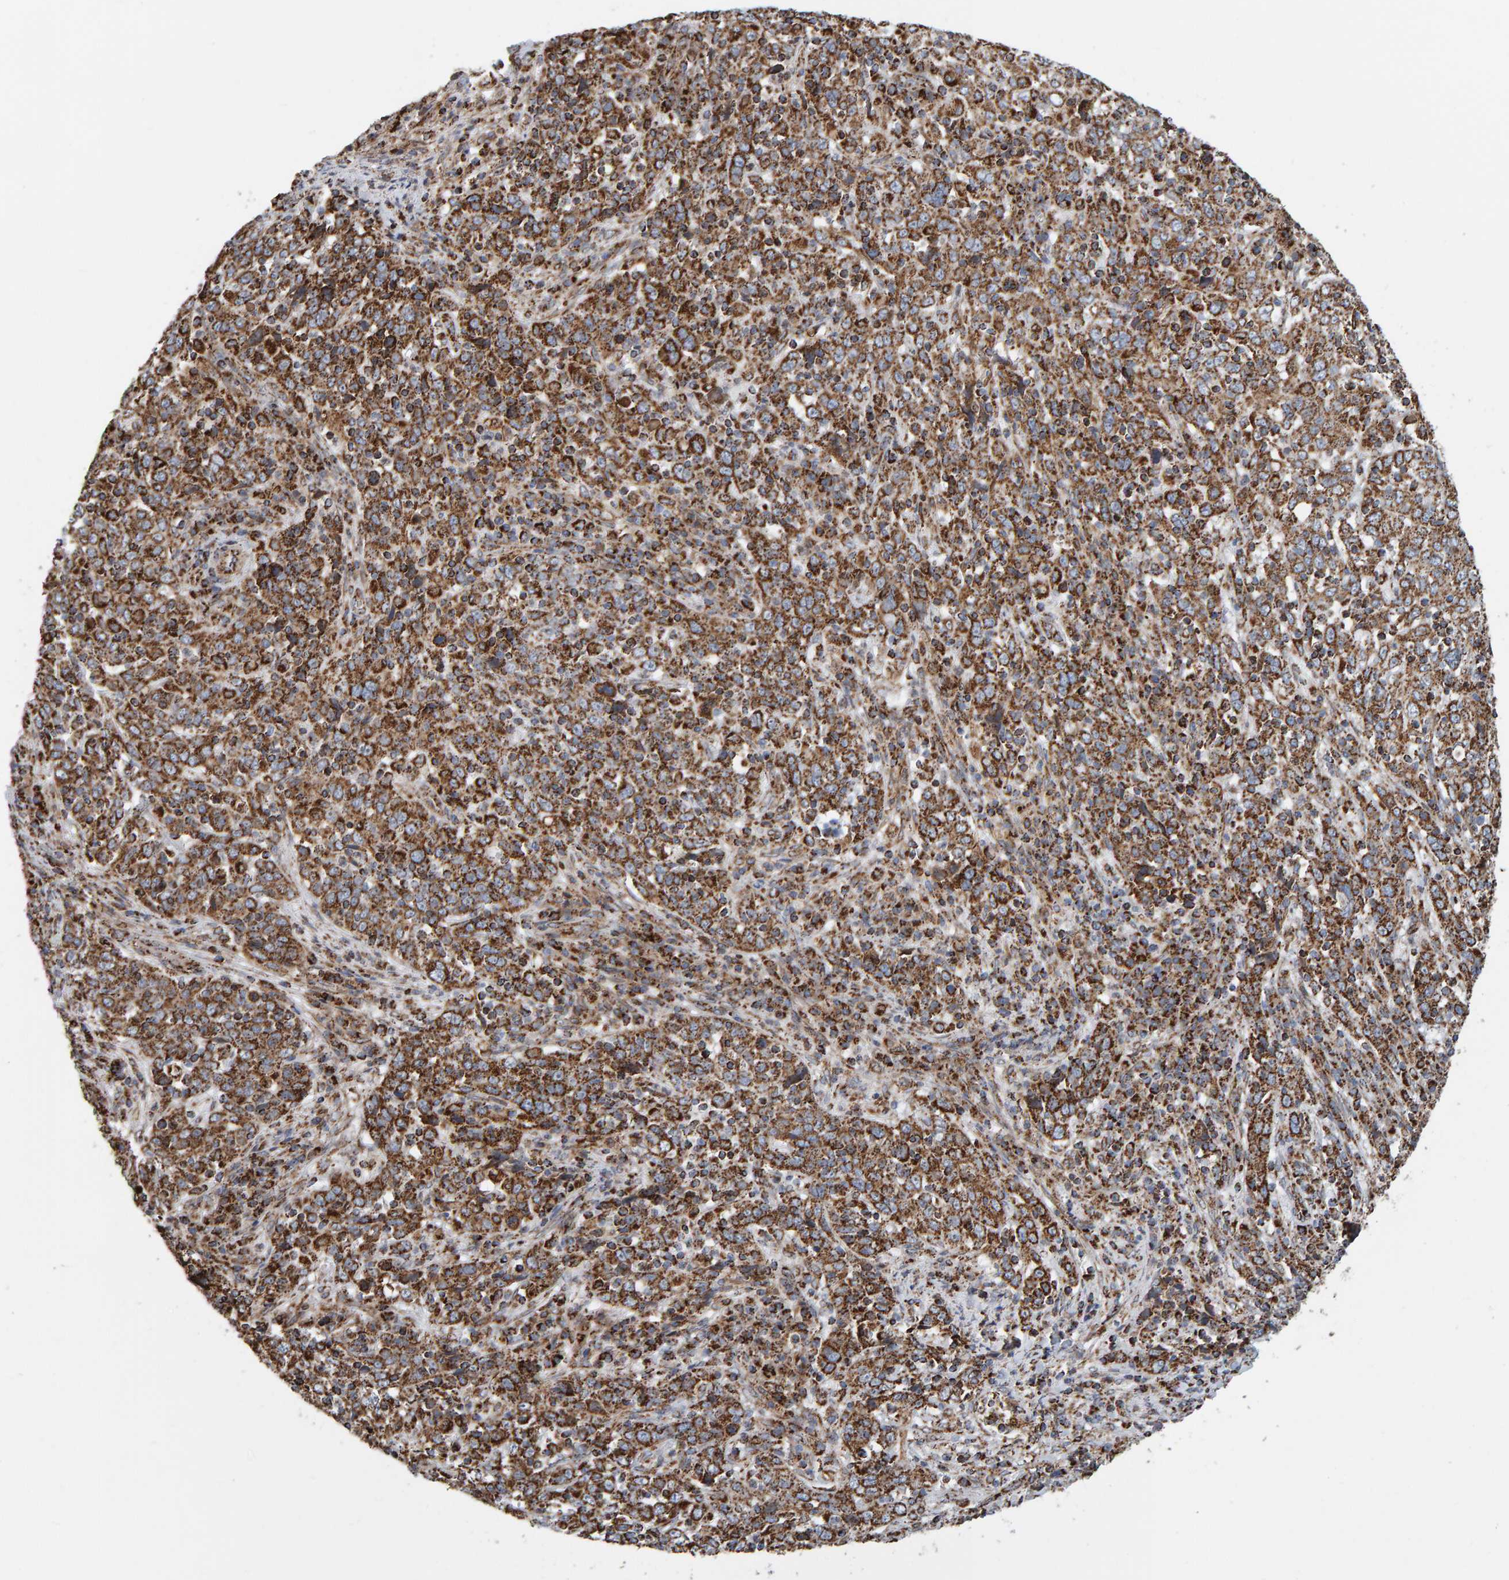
{"staining": {"intensity": "moderate", "quantity": ">75%", "location": "cytoplasmic/membranous"}, "tissue": "cervical cancer", "cell_type": "Tumor cells", "image_type": "cancer", "snomed": [{"axis": "morphology", "description": "Squamous cell carcinoma, NOS"}, {"axis": "topography", "description": "Cervix"}], "caption": "This is an image of immunohistochemistry staining of cervical cancer, which shows moderate expression in the cytoplasmic/membranous of tumor cells.", "gene": "MRPL45", "patient": {"sex": "female", "age": 46}}